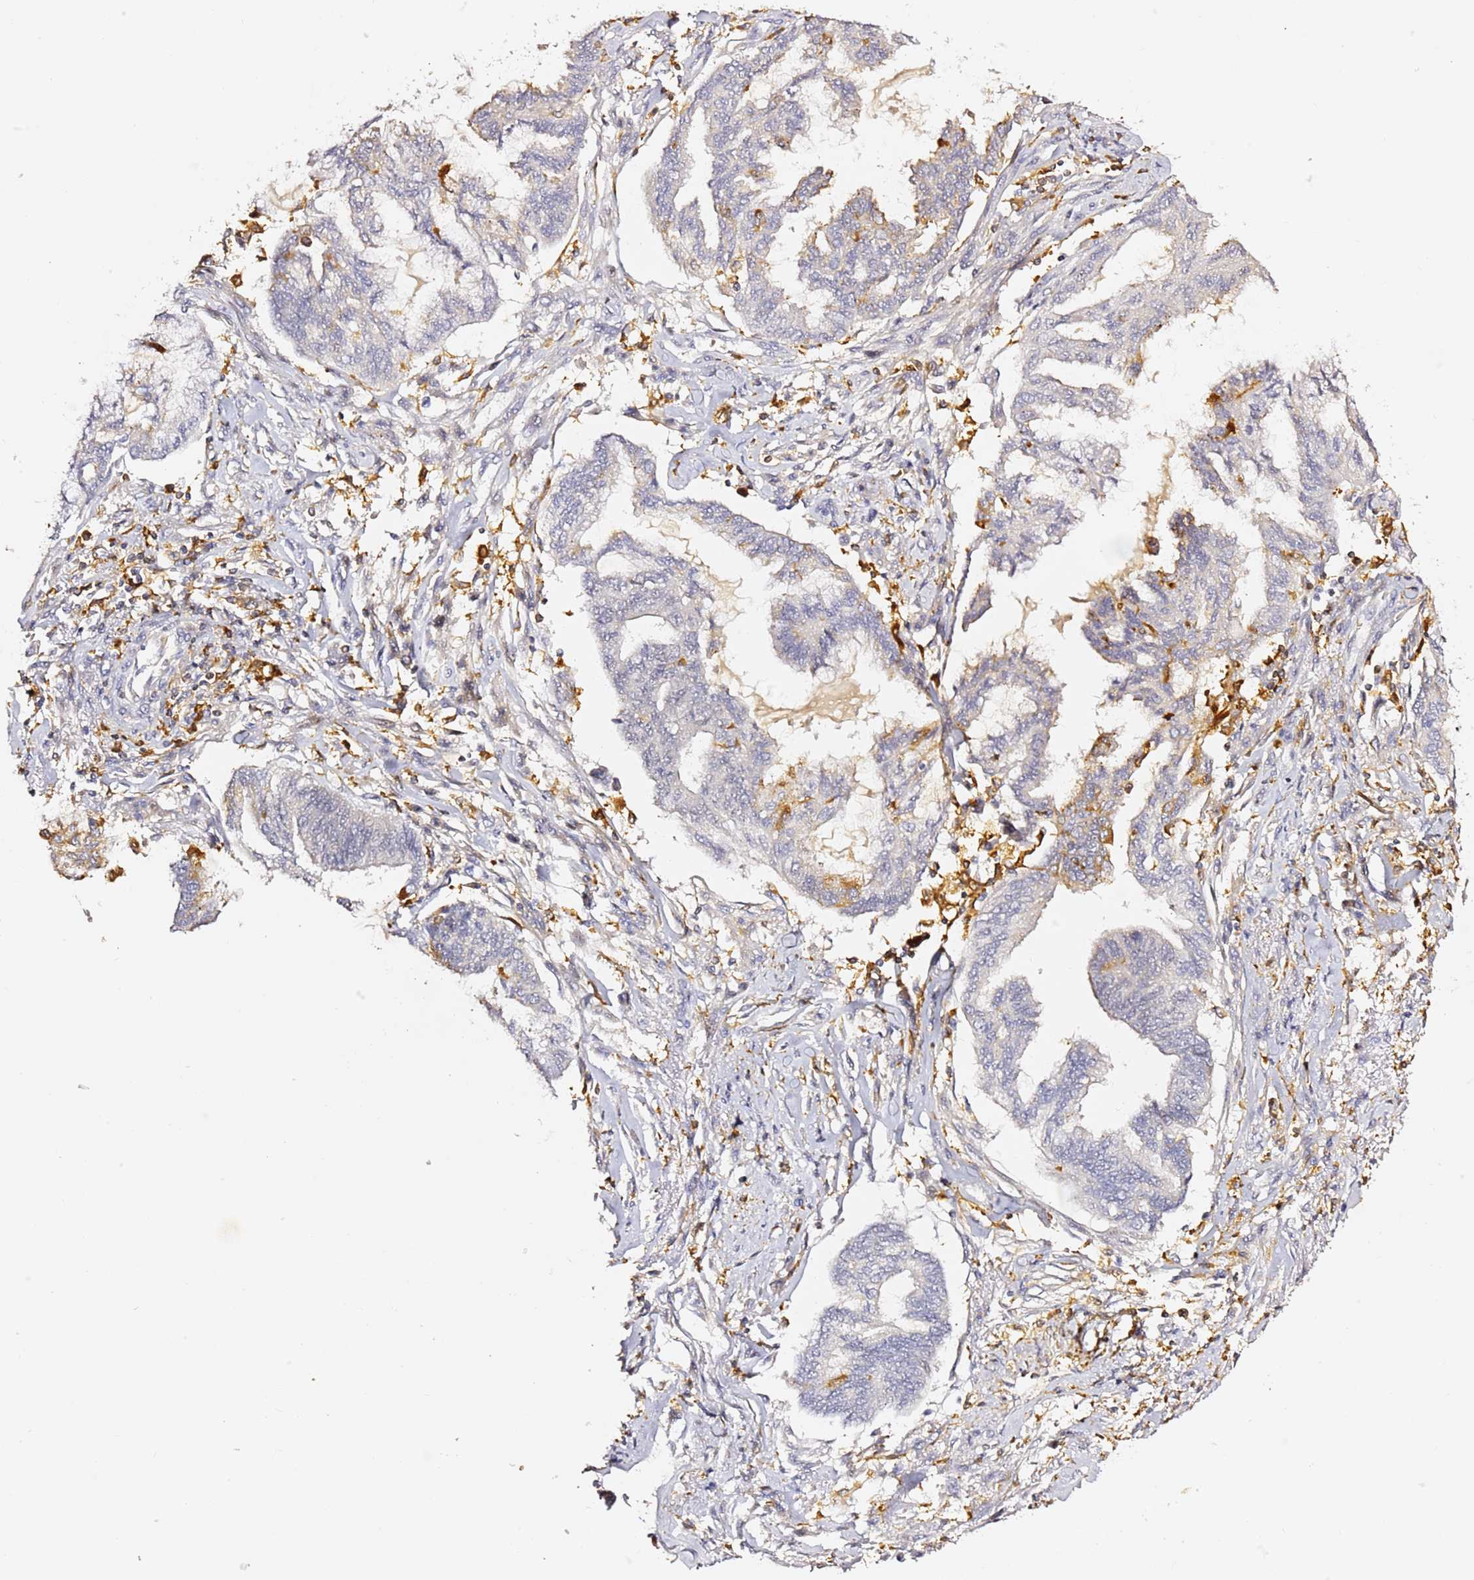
{"staining": {"intensity": "moderate", "quantity": "<25%", "location": "cytoplasmic/membranous"}, "tissue": "endometrial cancer", "cell_type": "Tumor cells", "image_type": "cancer", "snomed": [{"axis": "morphology", "description": "Adenocarcinoma, NOS"}, {"axis": "topography", "description": "Endometrium"}], "caption": "An image showing moderate cytoplasmic/membranous staining in approximately <25% of tumor cells in endometrial adenocarcinoma, as visualized by brown immunohistochemical staining.", "gene": "IL4I1", "patient": {"sex": "female", "age": 86}}